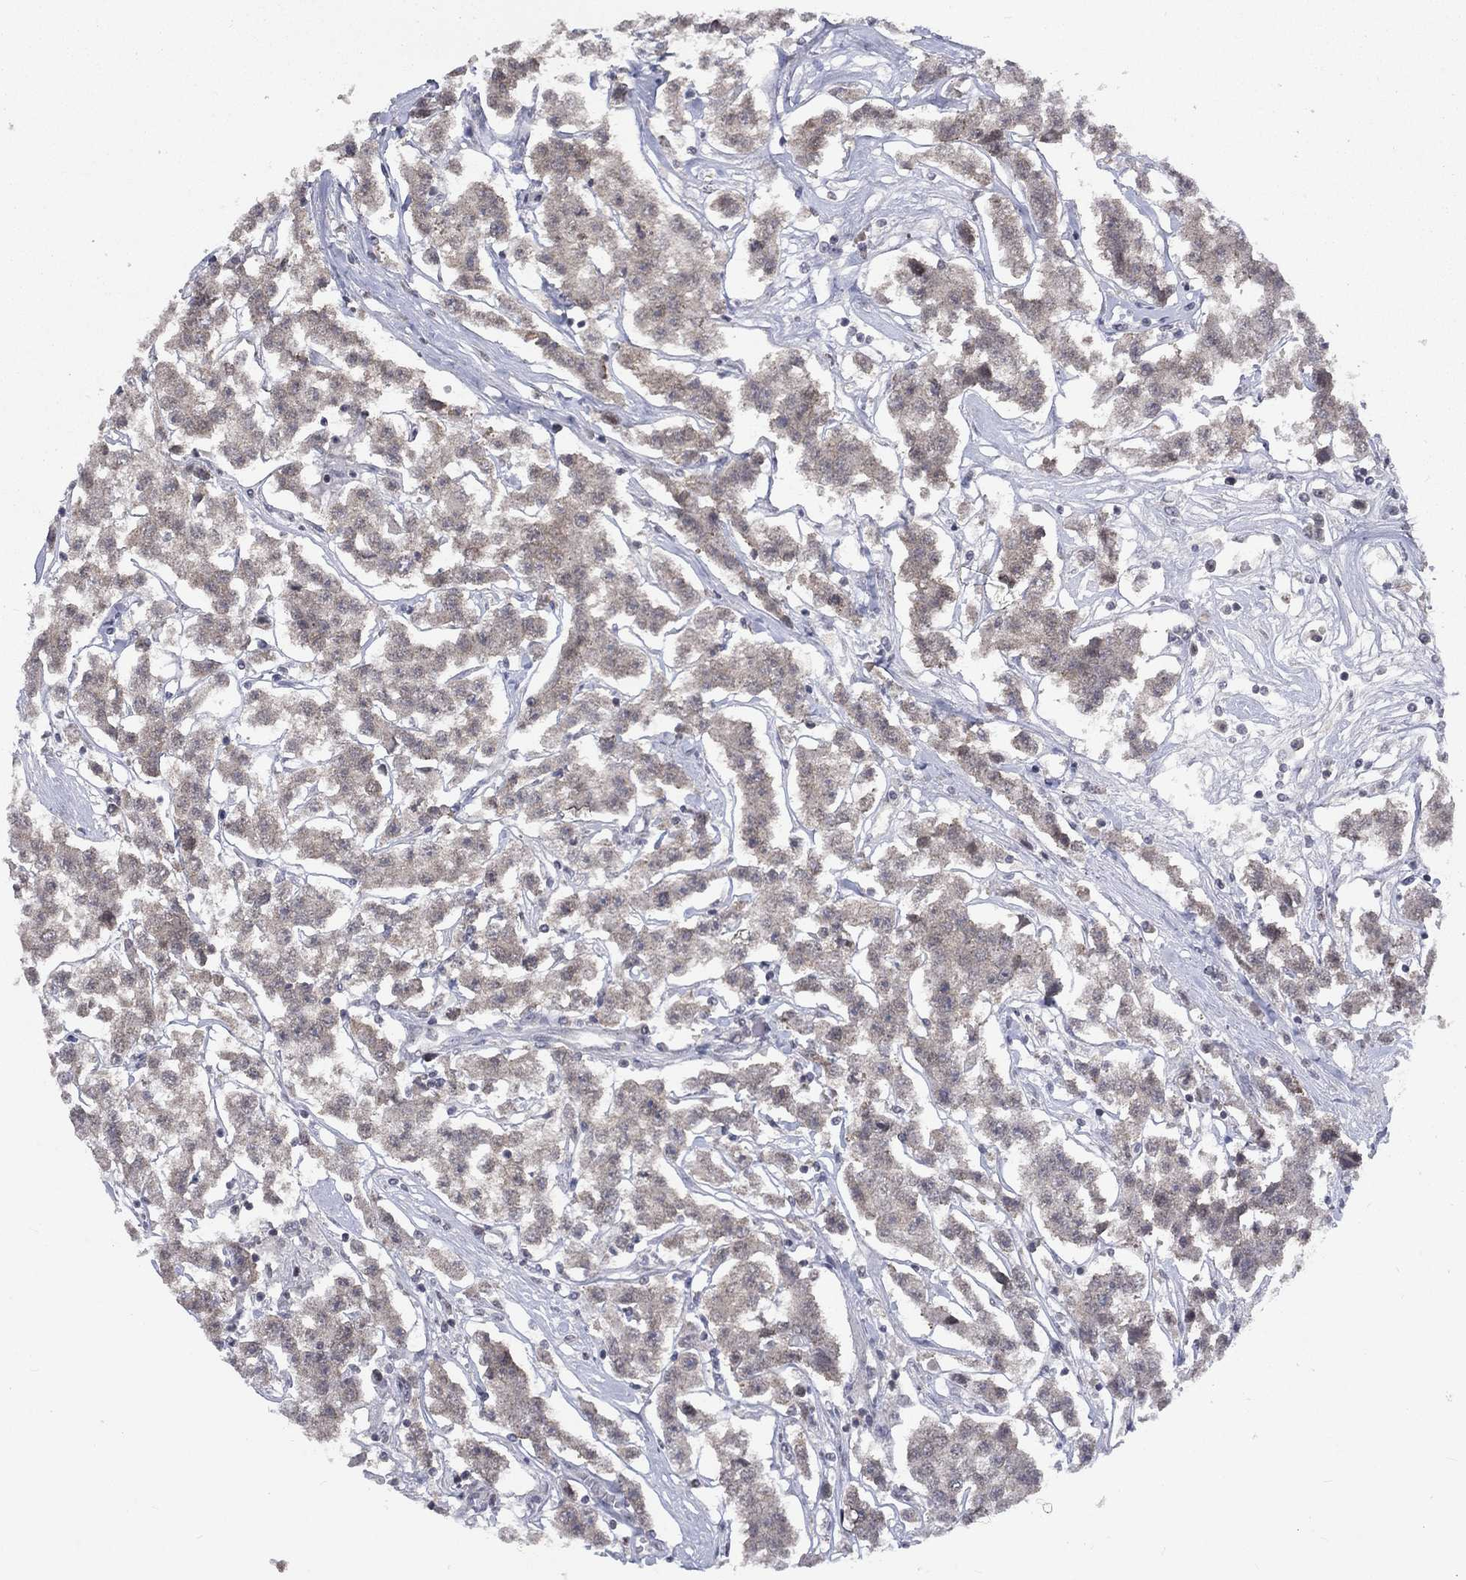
{"staining": {"intensity": "weak", "quantity": "25%-75%", "location": "cytoplasmic/membranous"}, "tissue": "testis cancer", "cell_type": "Tumor cells", "image_type": "cancer", "snomed": [{"axis": "morphology", "description": "Seminoma, NOS"}, {"axis": "topography", "description": "Testis"}], "caption": "Approximately 25%-75% of tumor cells in human testis cancer (seminoma) exhibit weak cytoplasmic/membranous protein expression as visualized by brown immunohistochemical staining.", "gene": "SPATA33", "patient": {"sex": "male", "age": 59}}